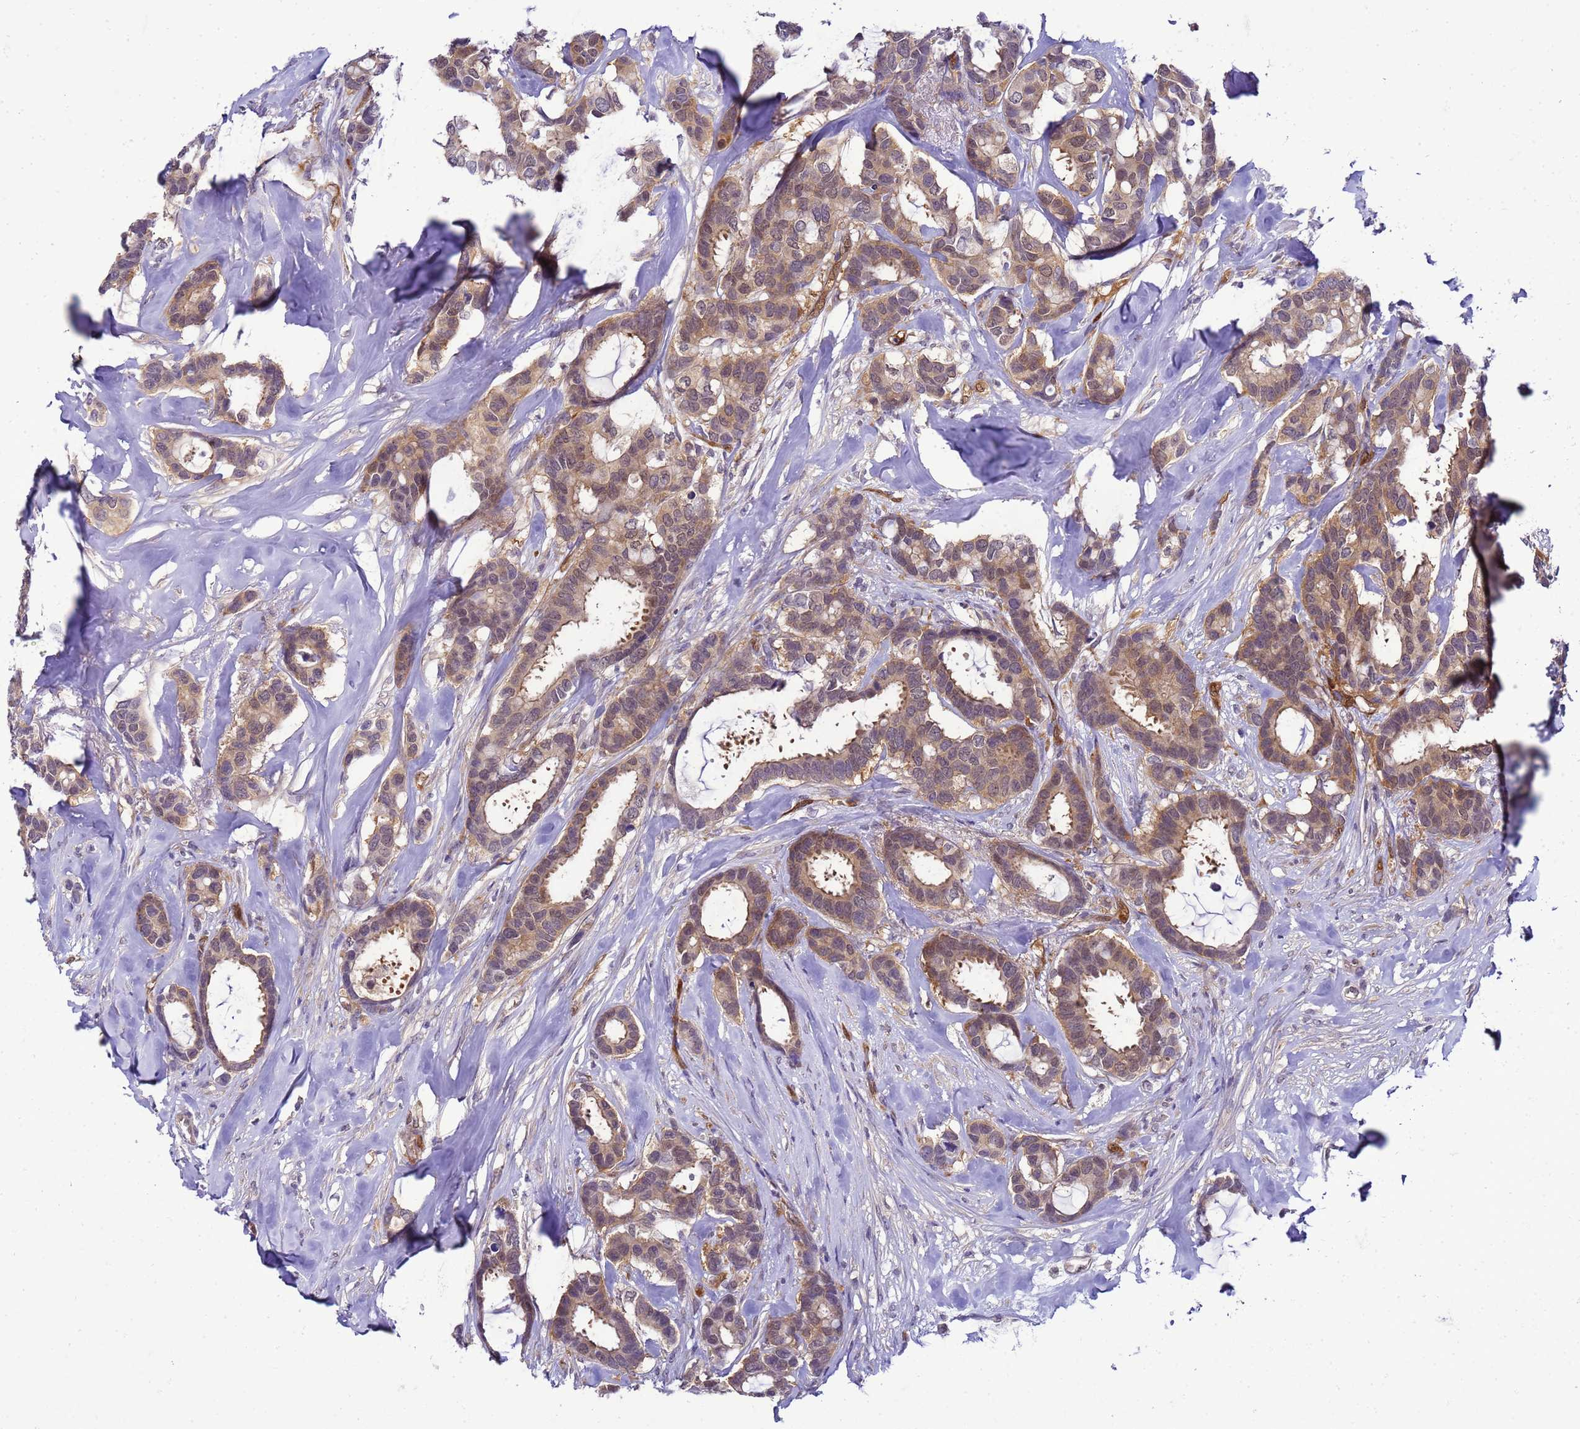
{"staining": {"intensity": "moderate", "quantity": ">75%", "location": "cytoplasmic/membranous"}, "tissue": "breast cancer", "cell_type": "Tumor cells", "image_type": "cancer", "snomed": [{"axis": "morphology", "description": "Duct carcinoma"}, {"axis": "topography", "description": "Breast"}], "caption": "High-magnification brightfield microscopy of breast cancer stained with DAB (3,3'-diaminobenzidine) (brown) and counterstained with hematoxylin (blue). tumor cells exhibit moderate cytoplasmic/membranous expression is appreciated in approximately>75% of cells.", "gene": "DDI2", "patient": {"sex": "female", "age": 87}}